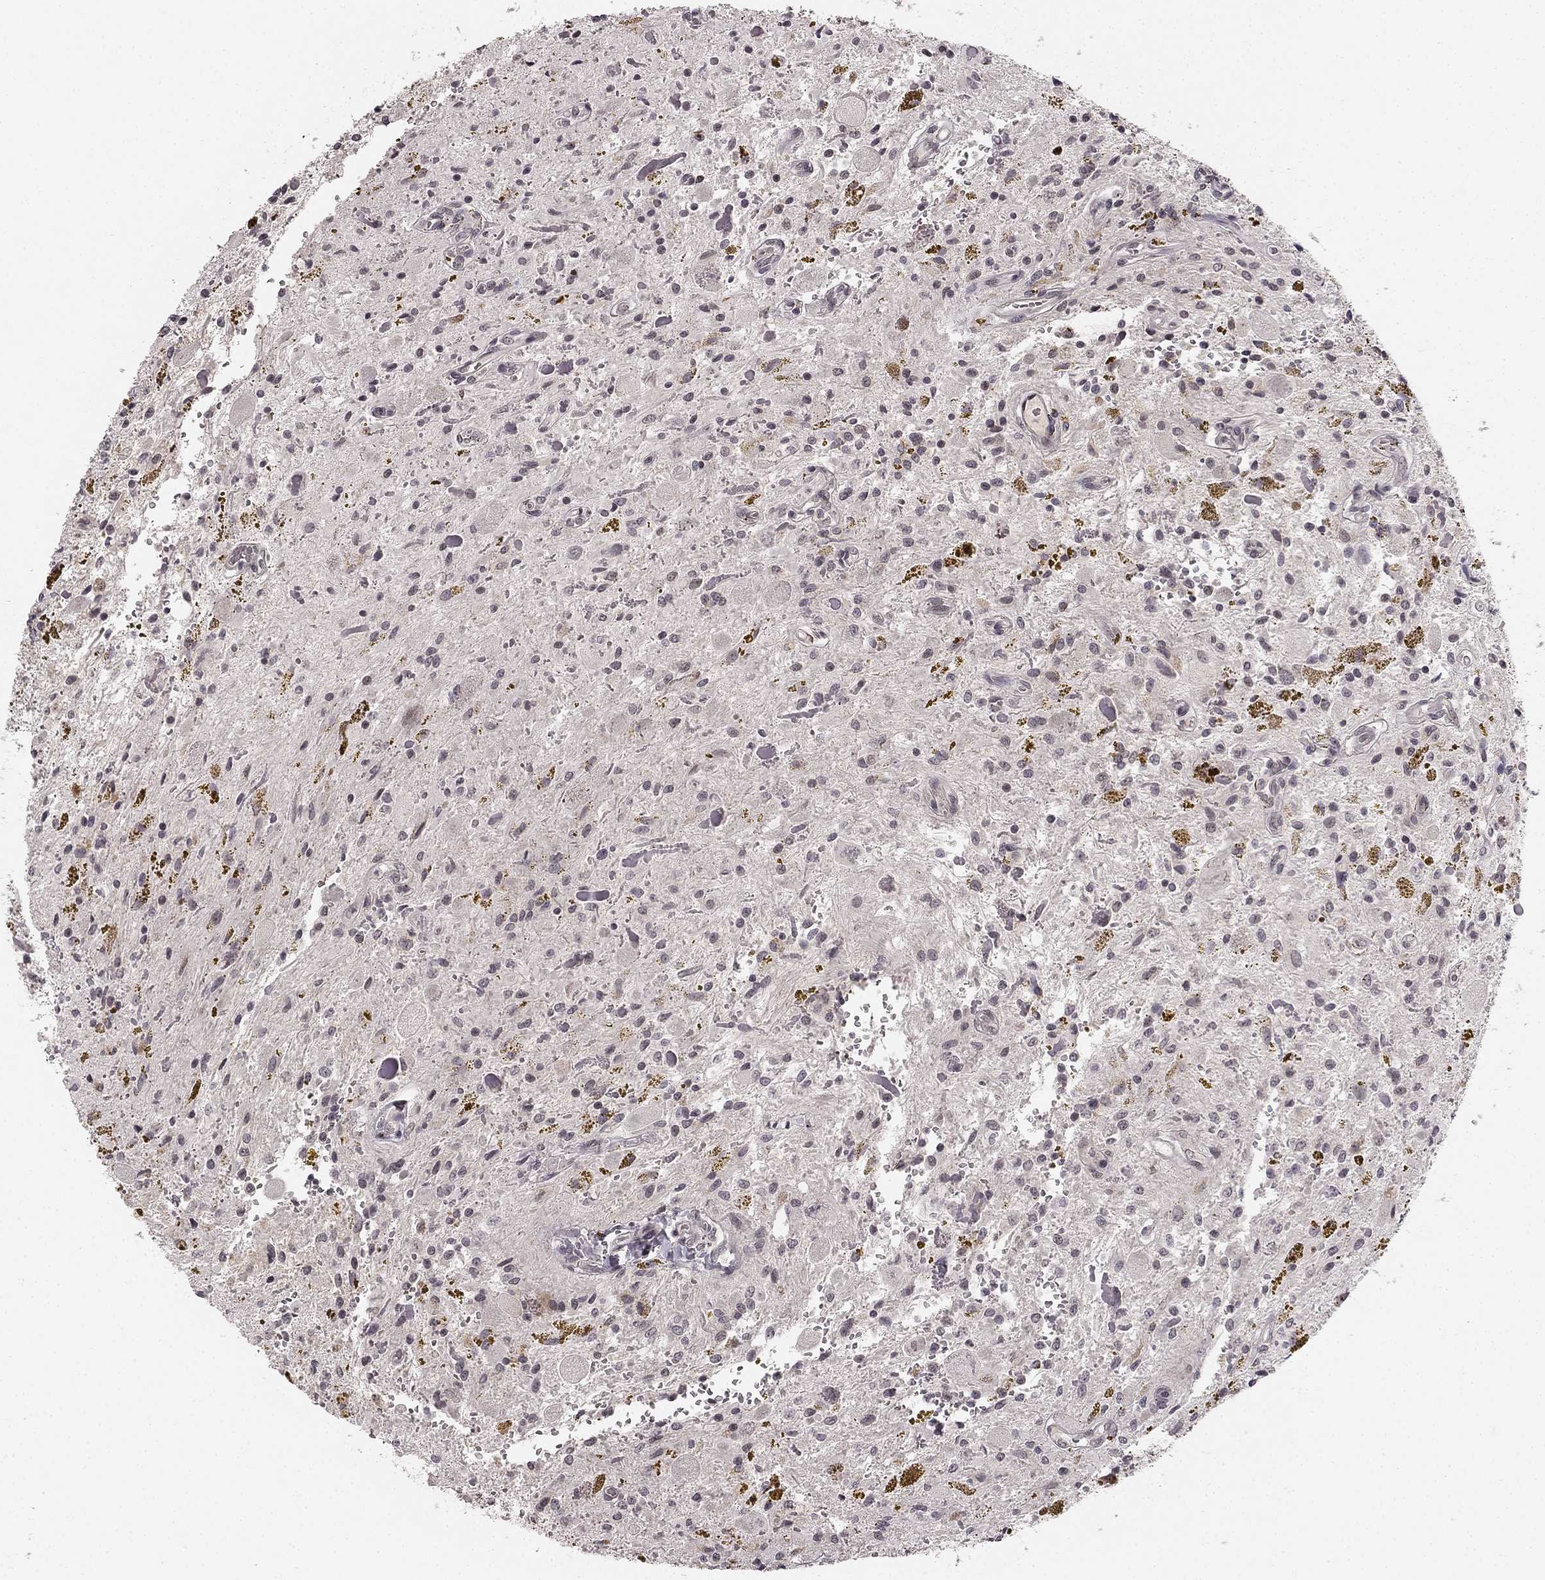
{"staining": {"intensity": "negative", "quantity": "none", "location": "none"}, "tissue": "glioma", "cell_type": "Tumor cells", "image_type": "cancer", "snomed": [{"axis": "morphology", "description": "Glioma, malignant, Low grade"}, {"axis": "topography", "description": "Cerebellum"}], "caption": "An immunohistochemistry (IHC) photomicrograph of malignant glioma (low-grade) is shown. There is no staining in tumor cells of malignant glioma (low-grade).", "gene": "HCN4", "patient": {"sex": "female", "age": 14}}